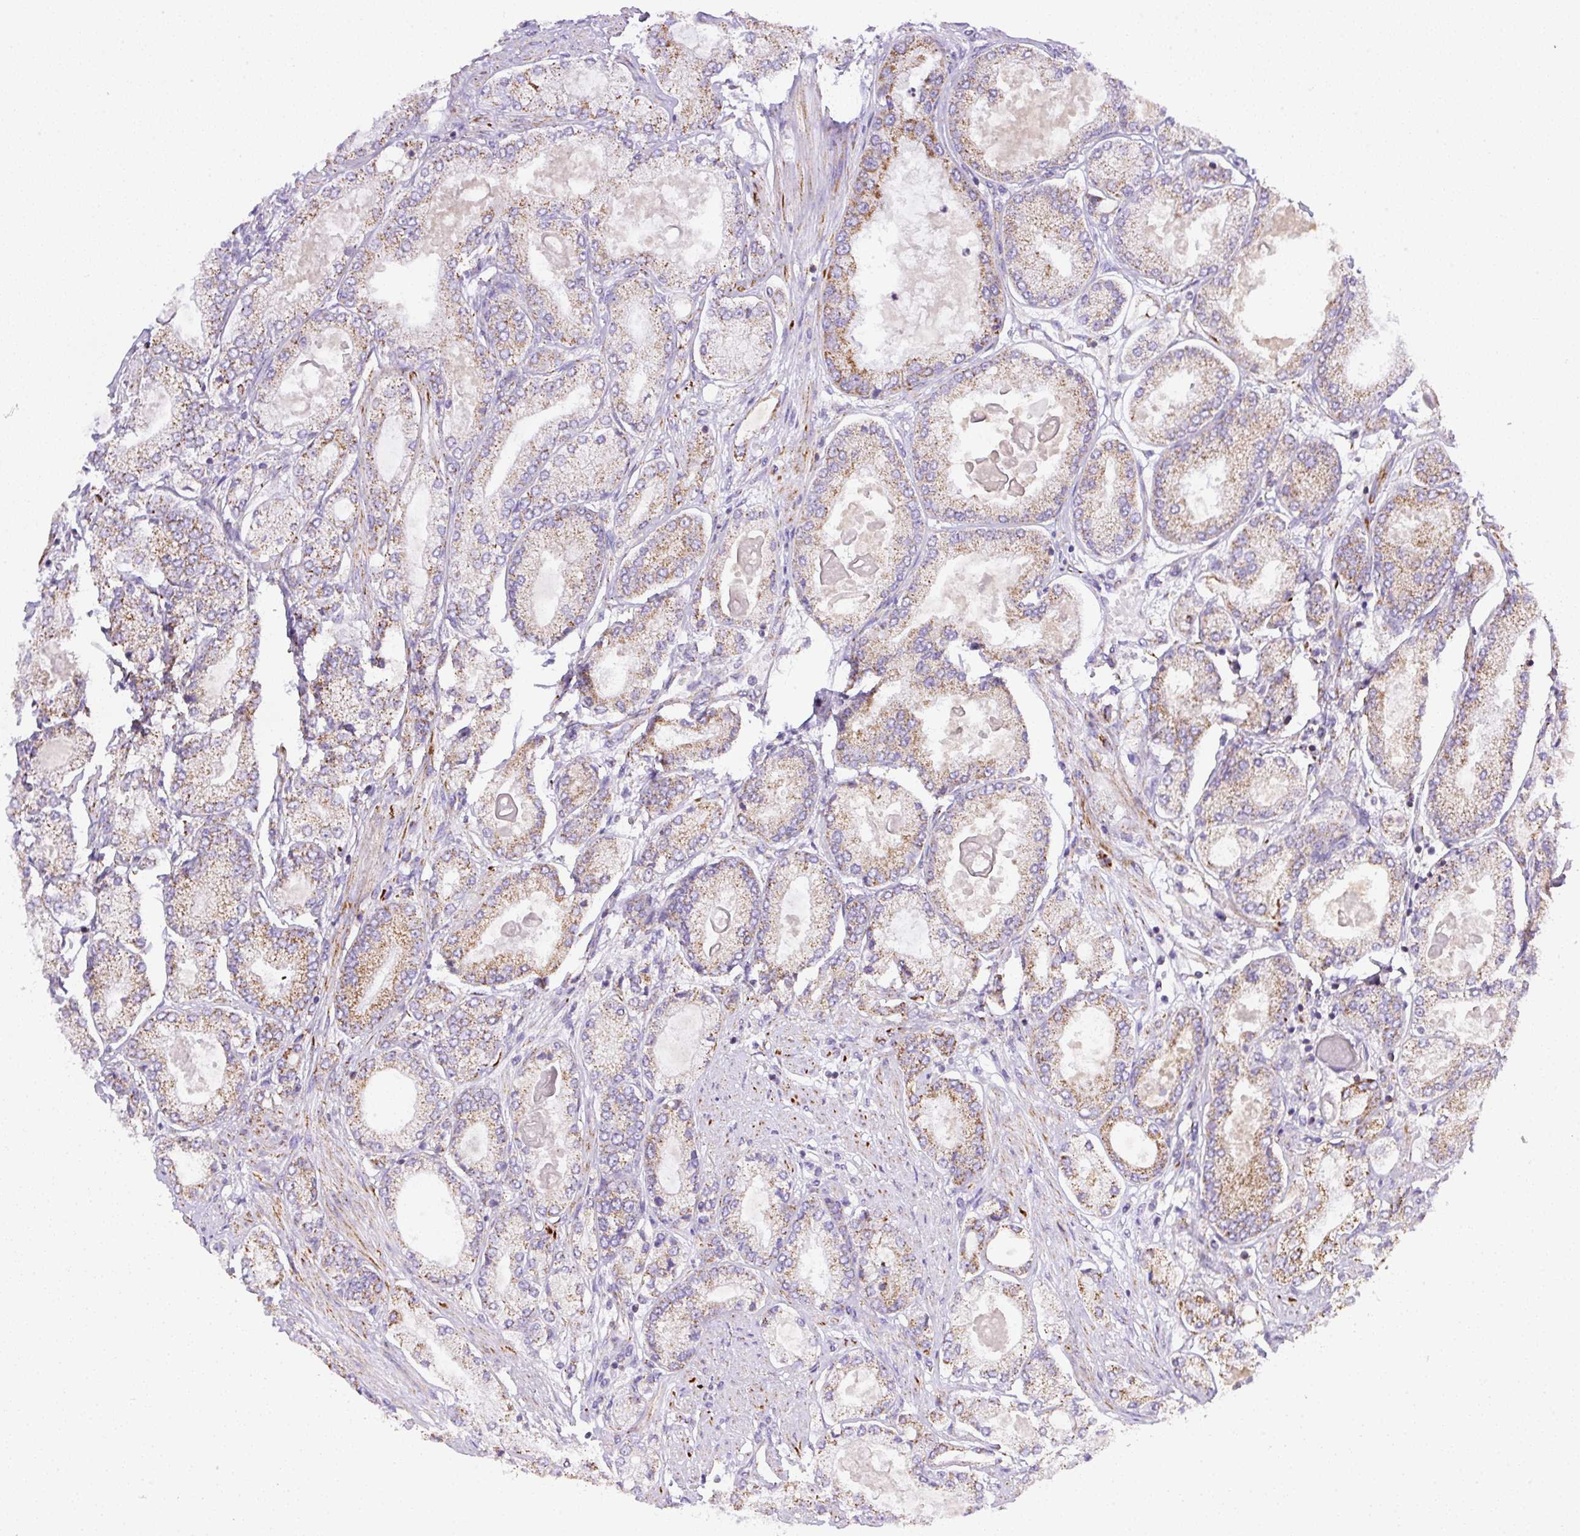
{"staining": {"intensity": "weak", "quantity": "25%-75%", "location": "cytoplasmic/membranous"}, "tissue": "prostate cancer", "cell_type": "Tumor cells", "image_type": "cancer", "snomed": [{"axis": "morphology", "description": "Adenocarcinoma, High grade"}, {"axis": "topography", "description": "Prostate"}], "caption": "Brown immunohistochemical staining in prostate high-grade adenocarcinoma displays weak cytoplasmic/membranous staining in approximately 25%-75% of tumor cells.", "gene": "NF1", "patient": {"sex": "male", "age": 68}}